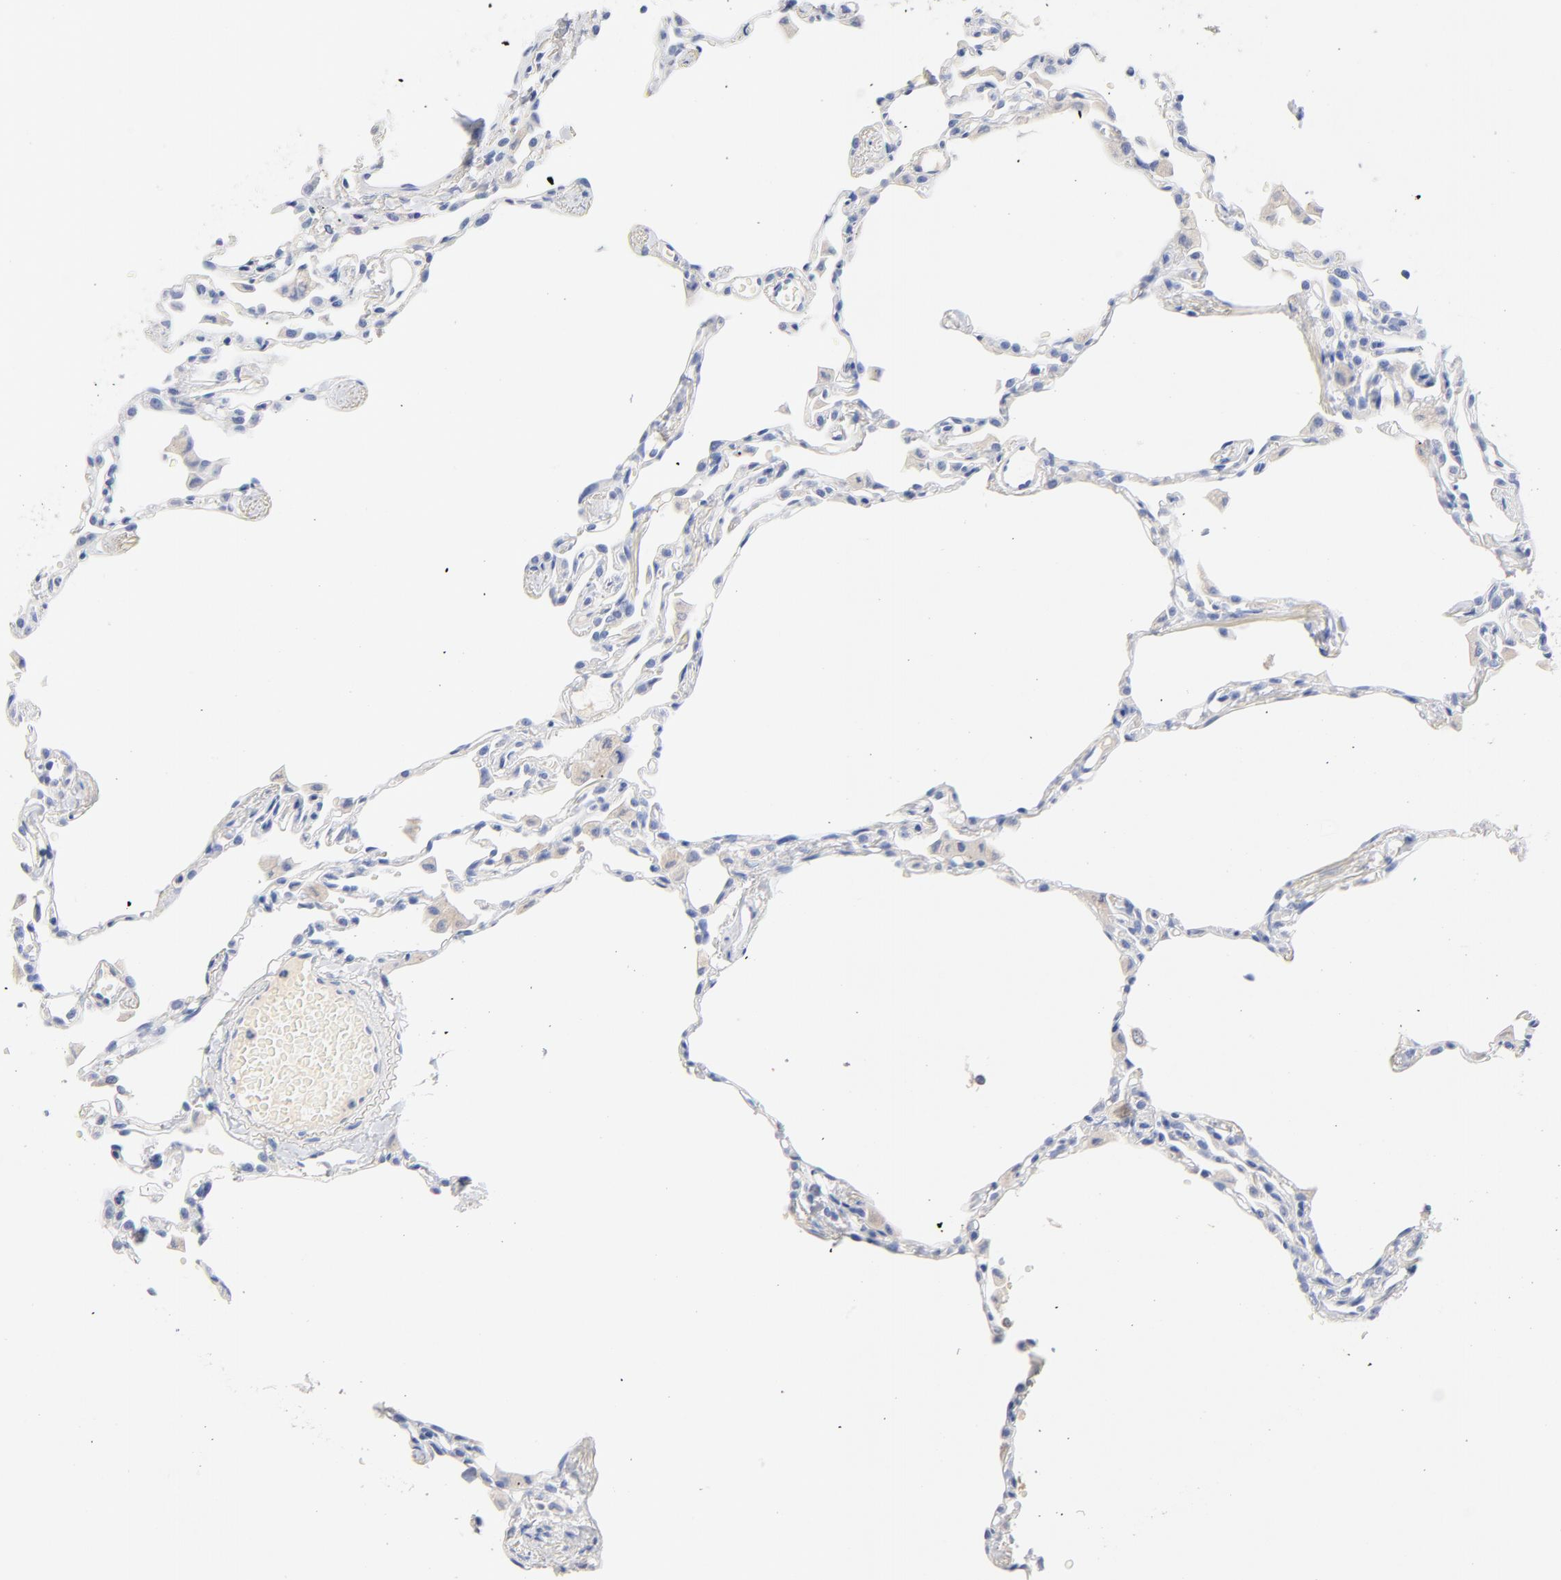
{"staining": {"intensity": "negative", "quantity": "none", "location": "none"}, "tissue": "lung", "cell_type": "Alveolar cells", "image_type": "normal", "snomed": [{"axis": "morphology", "description": "Normal tissue, NOS"}, {"axis": "topography", "description": "Lung"}], "caption": "Histopathology image shows no protein staining in alveolar cells of unremarkable lung. (DAB (3,3'-diaminobenzidine) immunohistochemistry, high magnification).", "gene": "CPS1", "patient": {"sex": "female", "age": 49}}